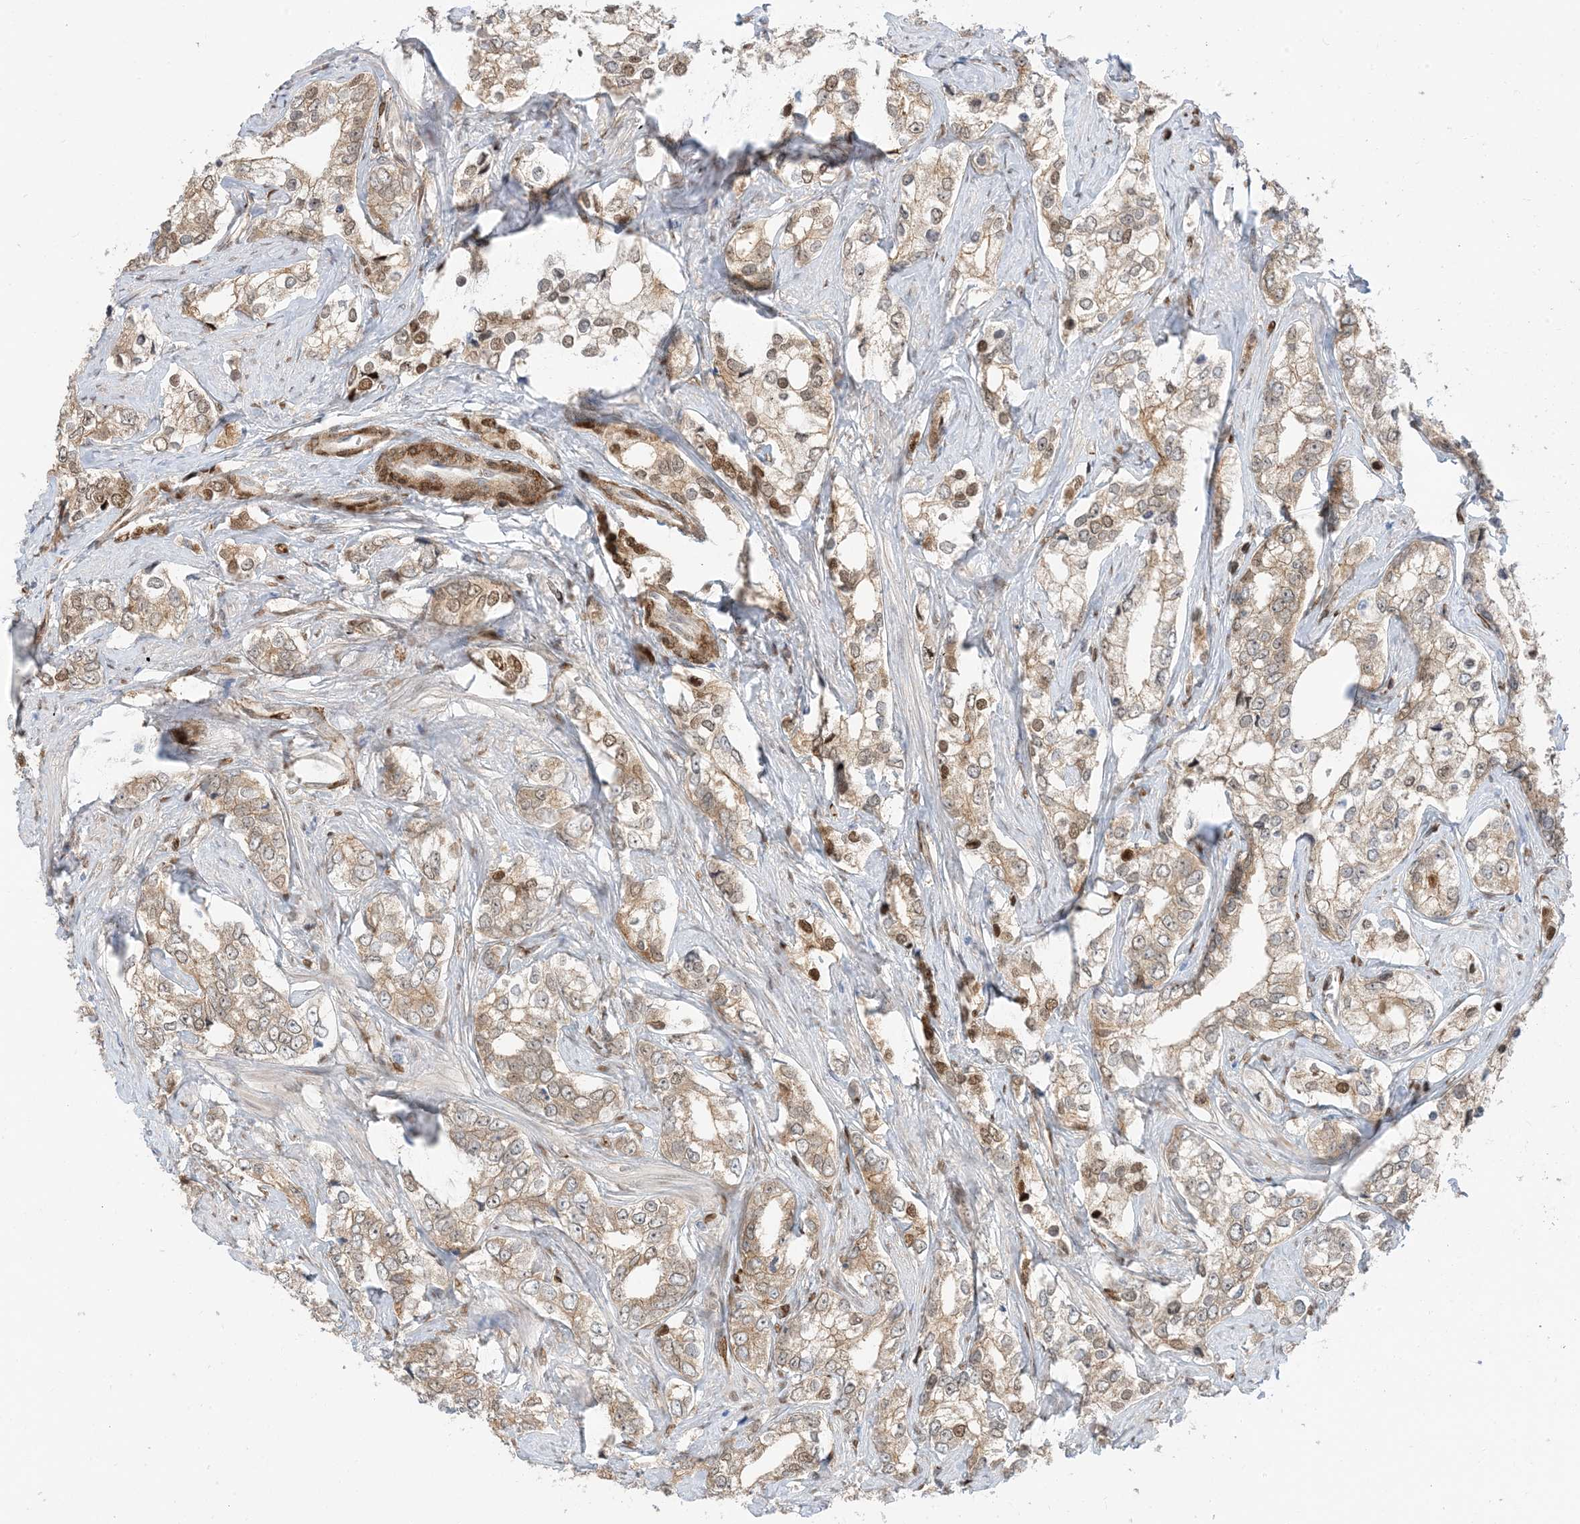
{"staining": {"intensity": "moderate", "quantity": "25%-75%", "location": "cytoplasmic/membranous,nuclear"}, "tissue": "prostate cancer", "cell_type": "Tumor cells", "image_type": "cancer", "snomed": [{"axis": "morphology", "description": "Adenocarcinoma, High grade"}, {"axis": "topography", "description": "Prostate"}], "caption": "DAB immunohistochemical staining of prostate high-grade adenocarcinoma demonstrates moderate cytoplasmic/membranous and nuclear protein positivity in approximately 25%-75% of tumor cells.", "gene": "RIN1", "patient": {"sex": "male", "age": 66}}